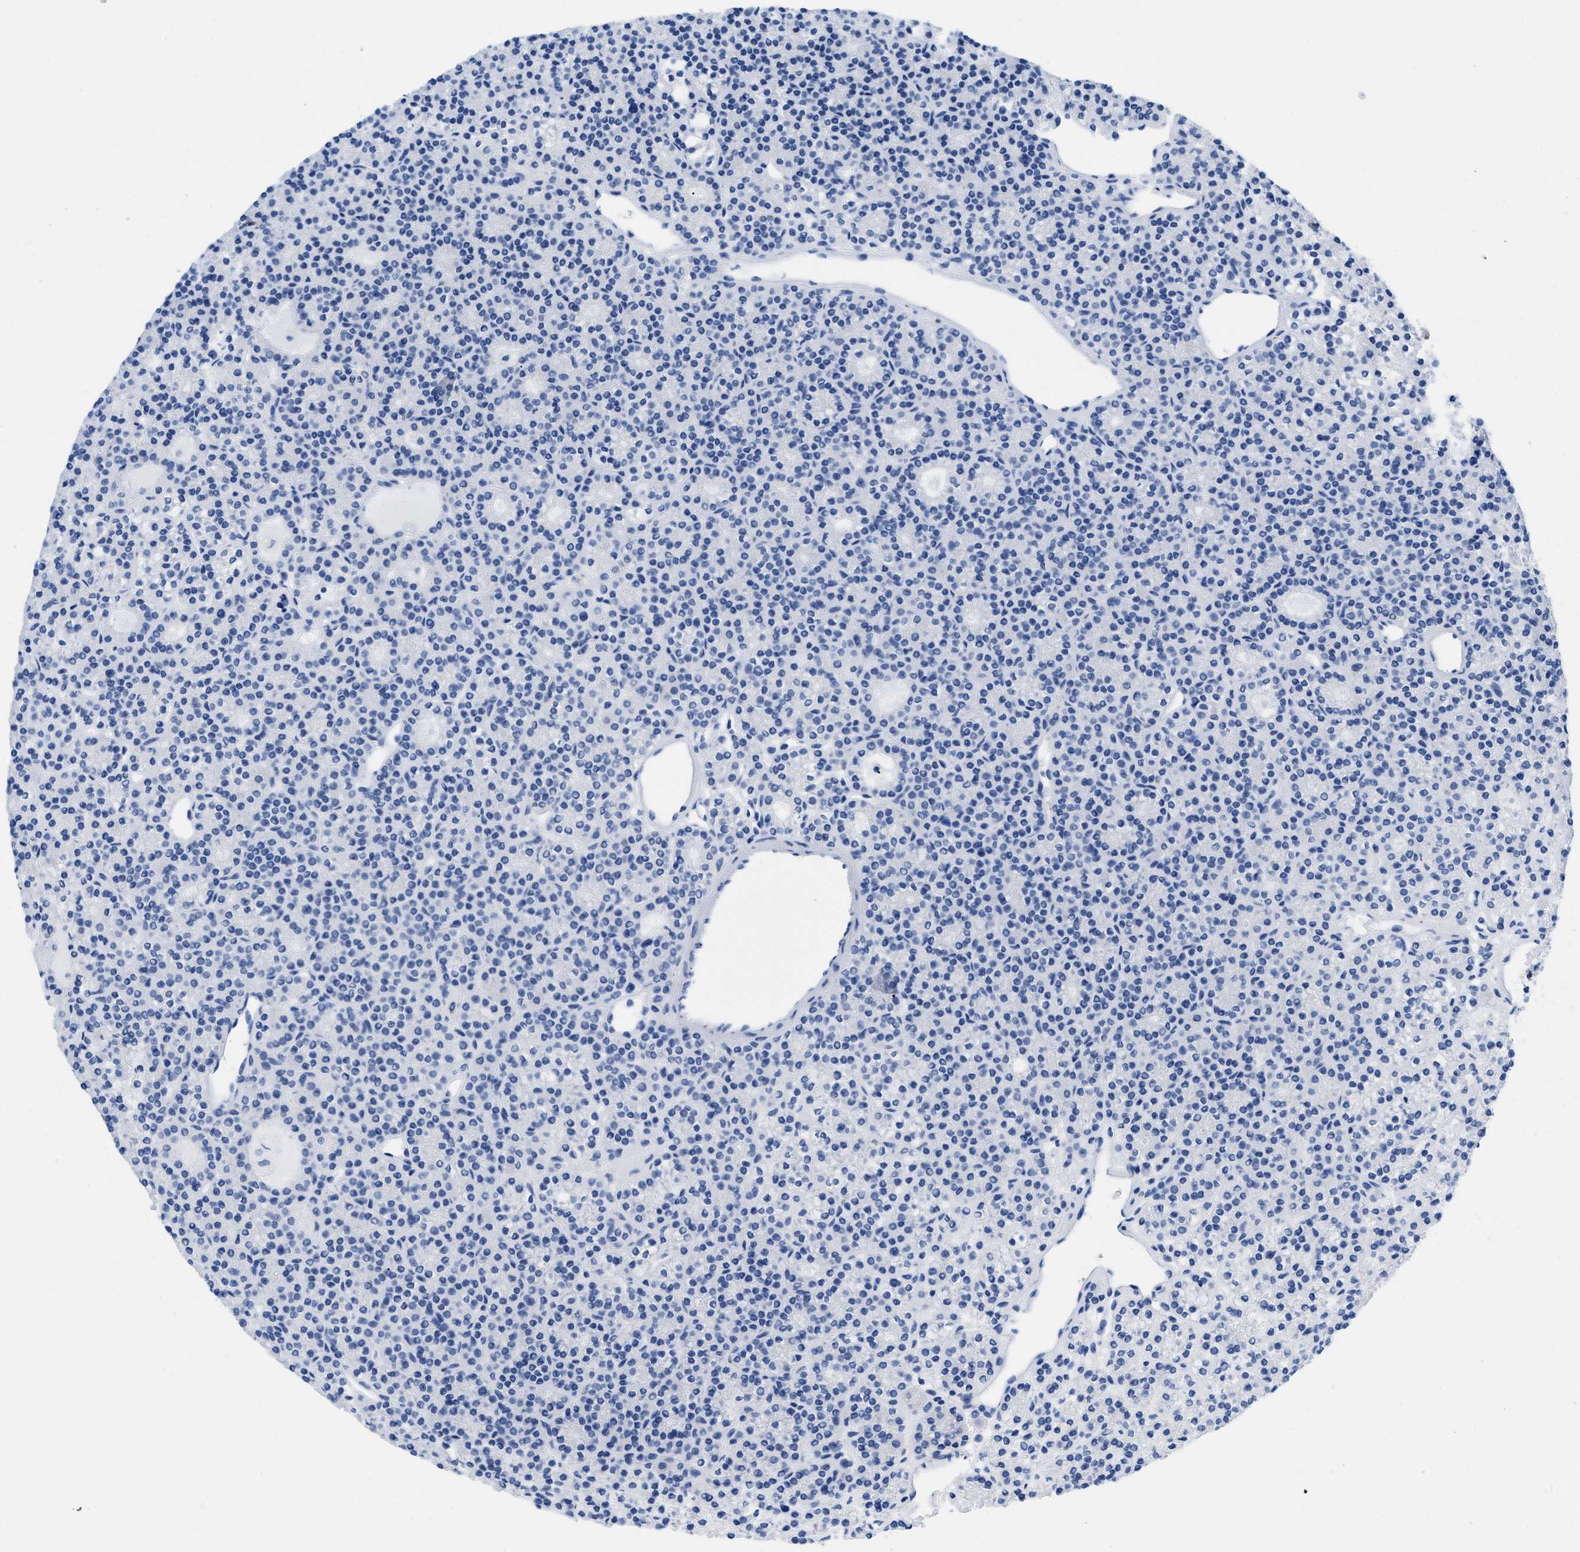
{"staining": {"intensity": "negative", "quantity": "none", "location": "none"}, "tissue": "parathyroid gland", "cell_type": "Glandular cells", "image_type": "normal", "snomed": [{"axis": "morphology", "description": "Normal tissue, NOS"}, {"axis": "morphology", "description": "Adenoma, NOS"}, {"axis": "topography", "description": "Parathyroid gland"}], "caption": "This image is of unremarkable parathyroid gland stained with immunohistochemistry (IHC) to label a protein in brown with the nuclei are counter-stained blue. There is no expression in glandular cells.", "gene": "CR1", "patient": {"sex": "female", "age": 64}}